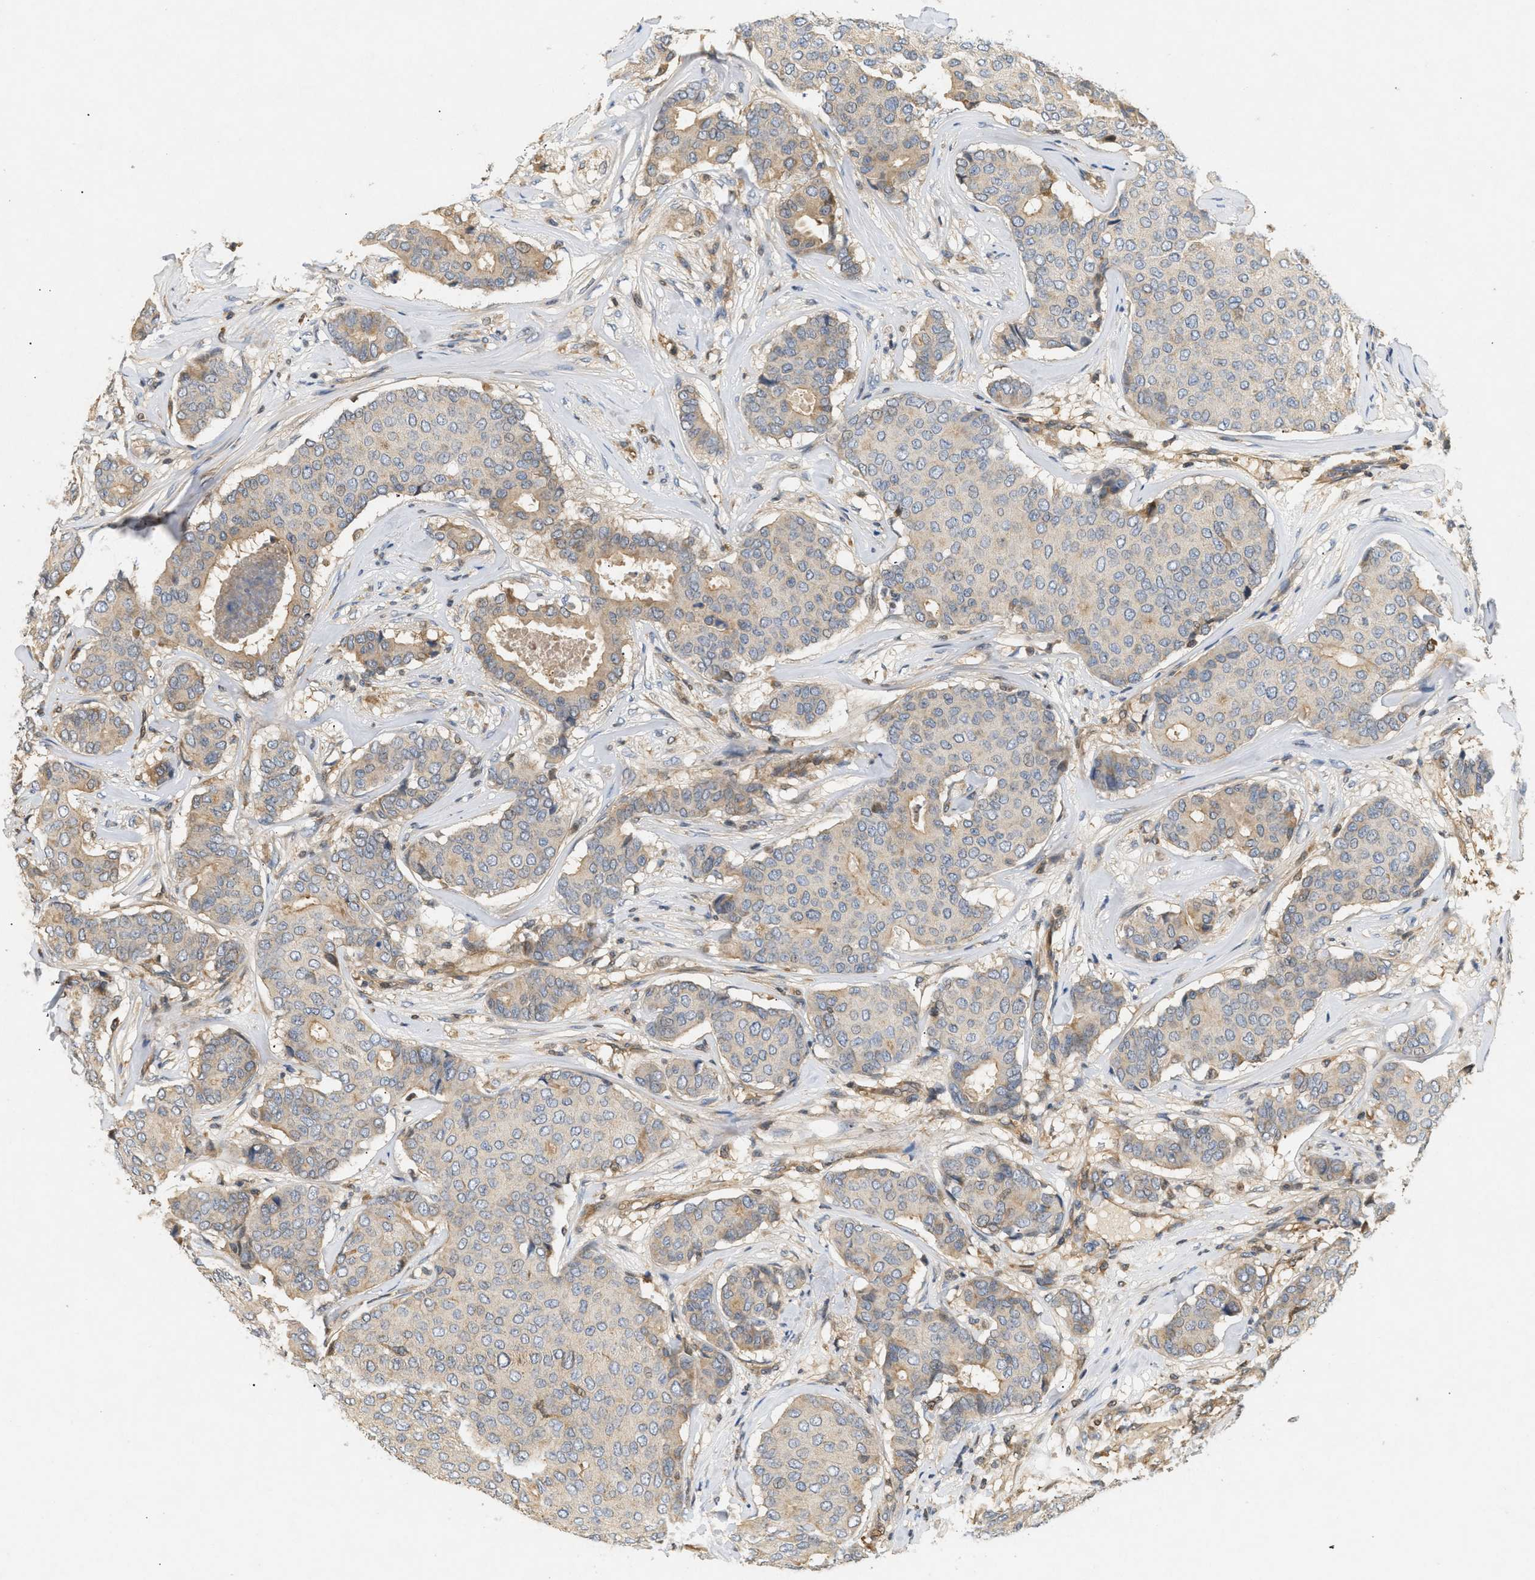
{"staining": {"intensity": "weak", "quantity": "25%-75%", "location": "cytoplasmic/membranous"}, "tissue": "breast cancer", "cell_type": "Tumor cells", "image_type": "cancer", "snomed": [{"axis": "morphology", "description": "Duct carcinoma"}, {"axis": "topography", "description": "Breast"}], "caption": "Breast cancer stained for a protein (brown) displays weak cytoplasmic/membranous positive staining in about 25%-75% of tumor cells.", "gene": "FARS2", "patient": {"sex": "female", "age": 75}}